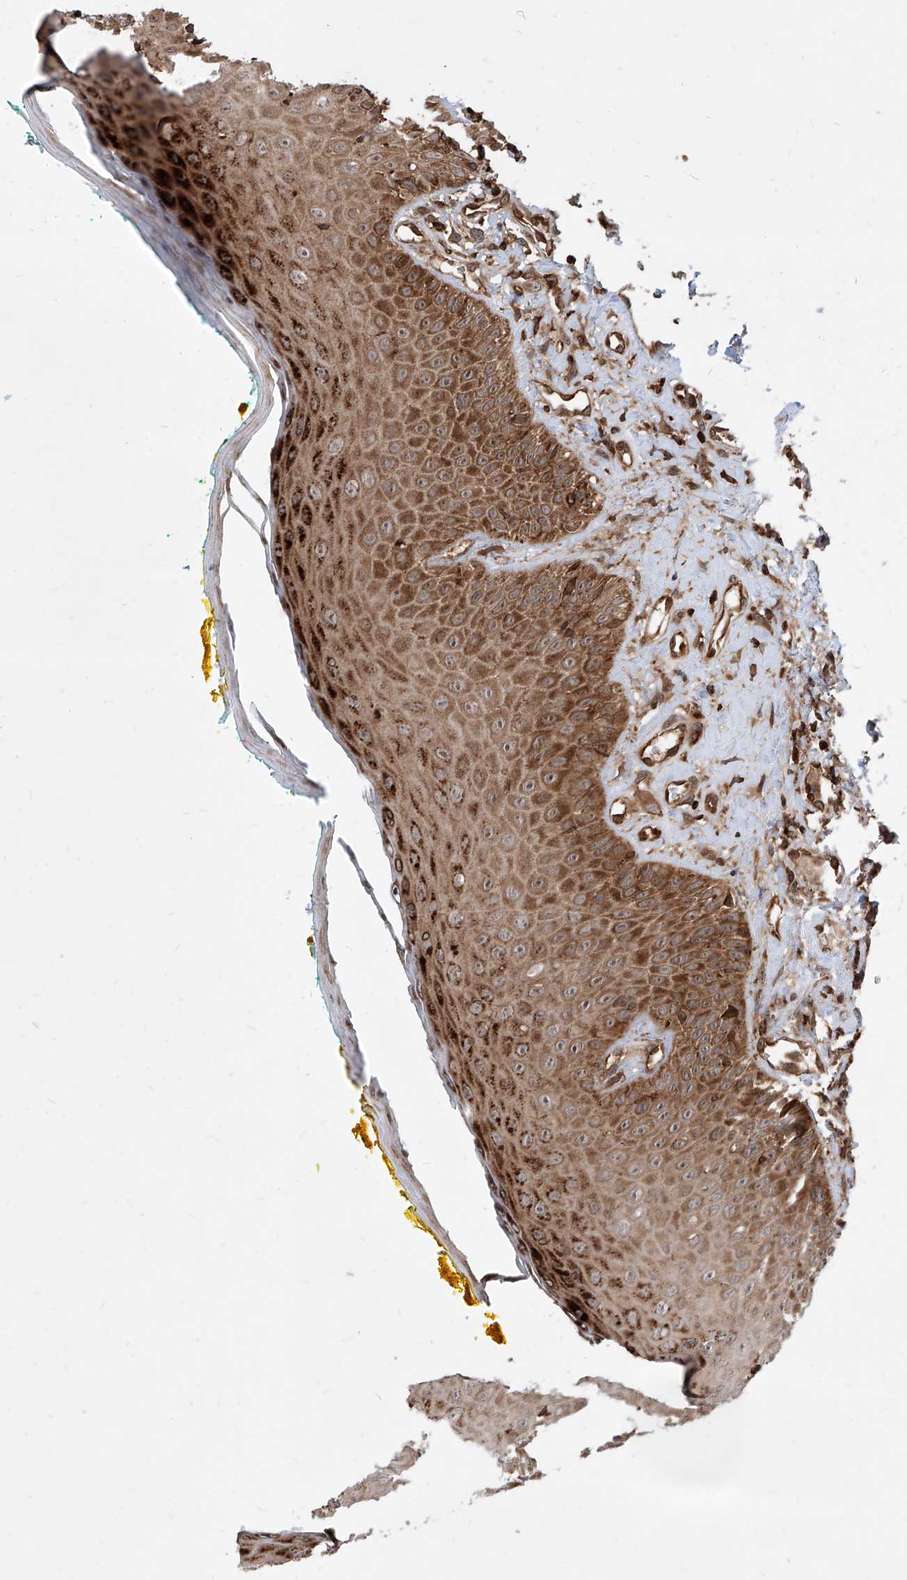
{"staining": {"intensity": "strong", "quantity": ">75%", "location": "cytoplasmic/membranous"}, "tissue": "oral mucosa", "cell_type": "Squamous epithelial cells", "image_type": "normal", "snomed": [{"axis": "morphology", "description": "Normal tissue, NOS"}, {"axis": "topography", "description": "Oral tissue"}], "caption": "Squamous epithelial cells reveal strong cytoplasmic/membranous positivity in approximately >75% of cells in unremarkable oral mucosa.", "gene": "MAGED2", "patient": {"sex": "female", "age": 70}}